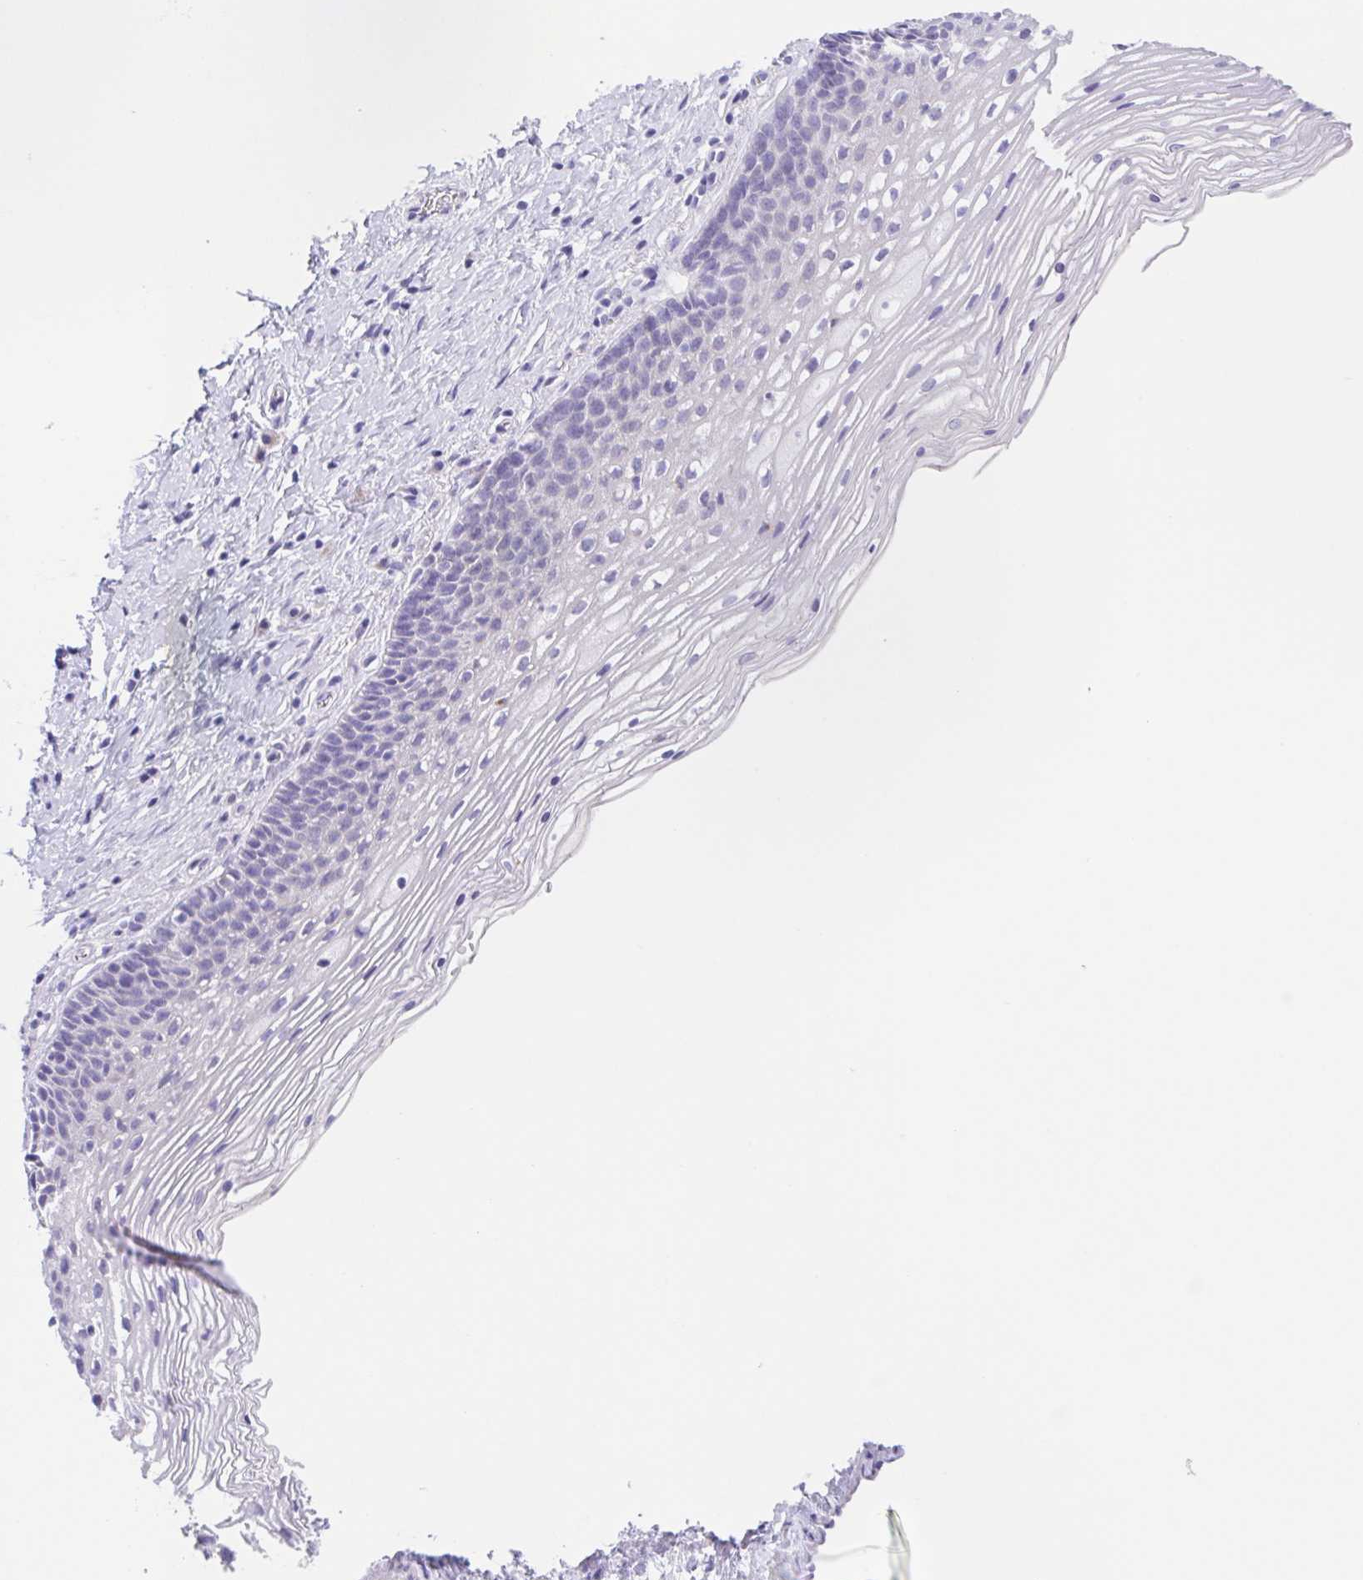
{"staining": {"intensity": "negative", "quantity": "none", "location": "none"}, "tissue": "cervix", "cell_type": "Glandular cells", "image_type": "normal", "snomed": [{"axis": "morphology", "description": "Normal tissue, NOS"}, {"axis": "topography", "description": "Cervix"}], "caption": "This is a photomicrograph of IHC staining of benign cervix, which shows no staining in glandular cells. (IHC, brightfield microscopy, high magnification).", "gene": "SCG3", "patient": {"sex": "female", "age": 34}}